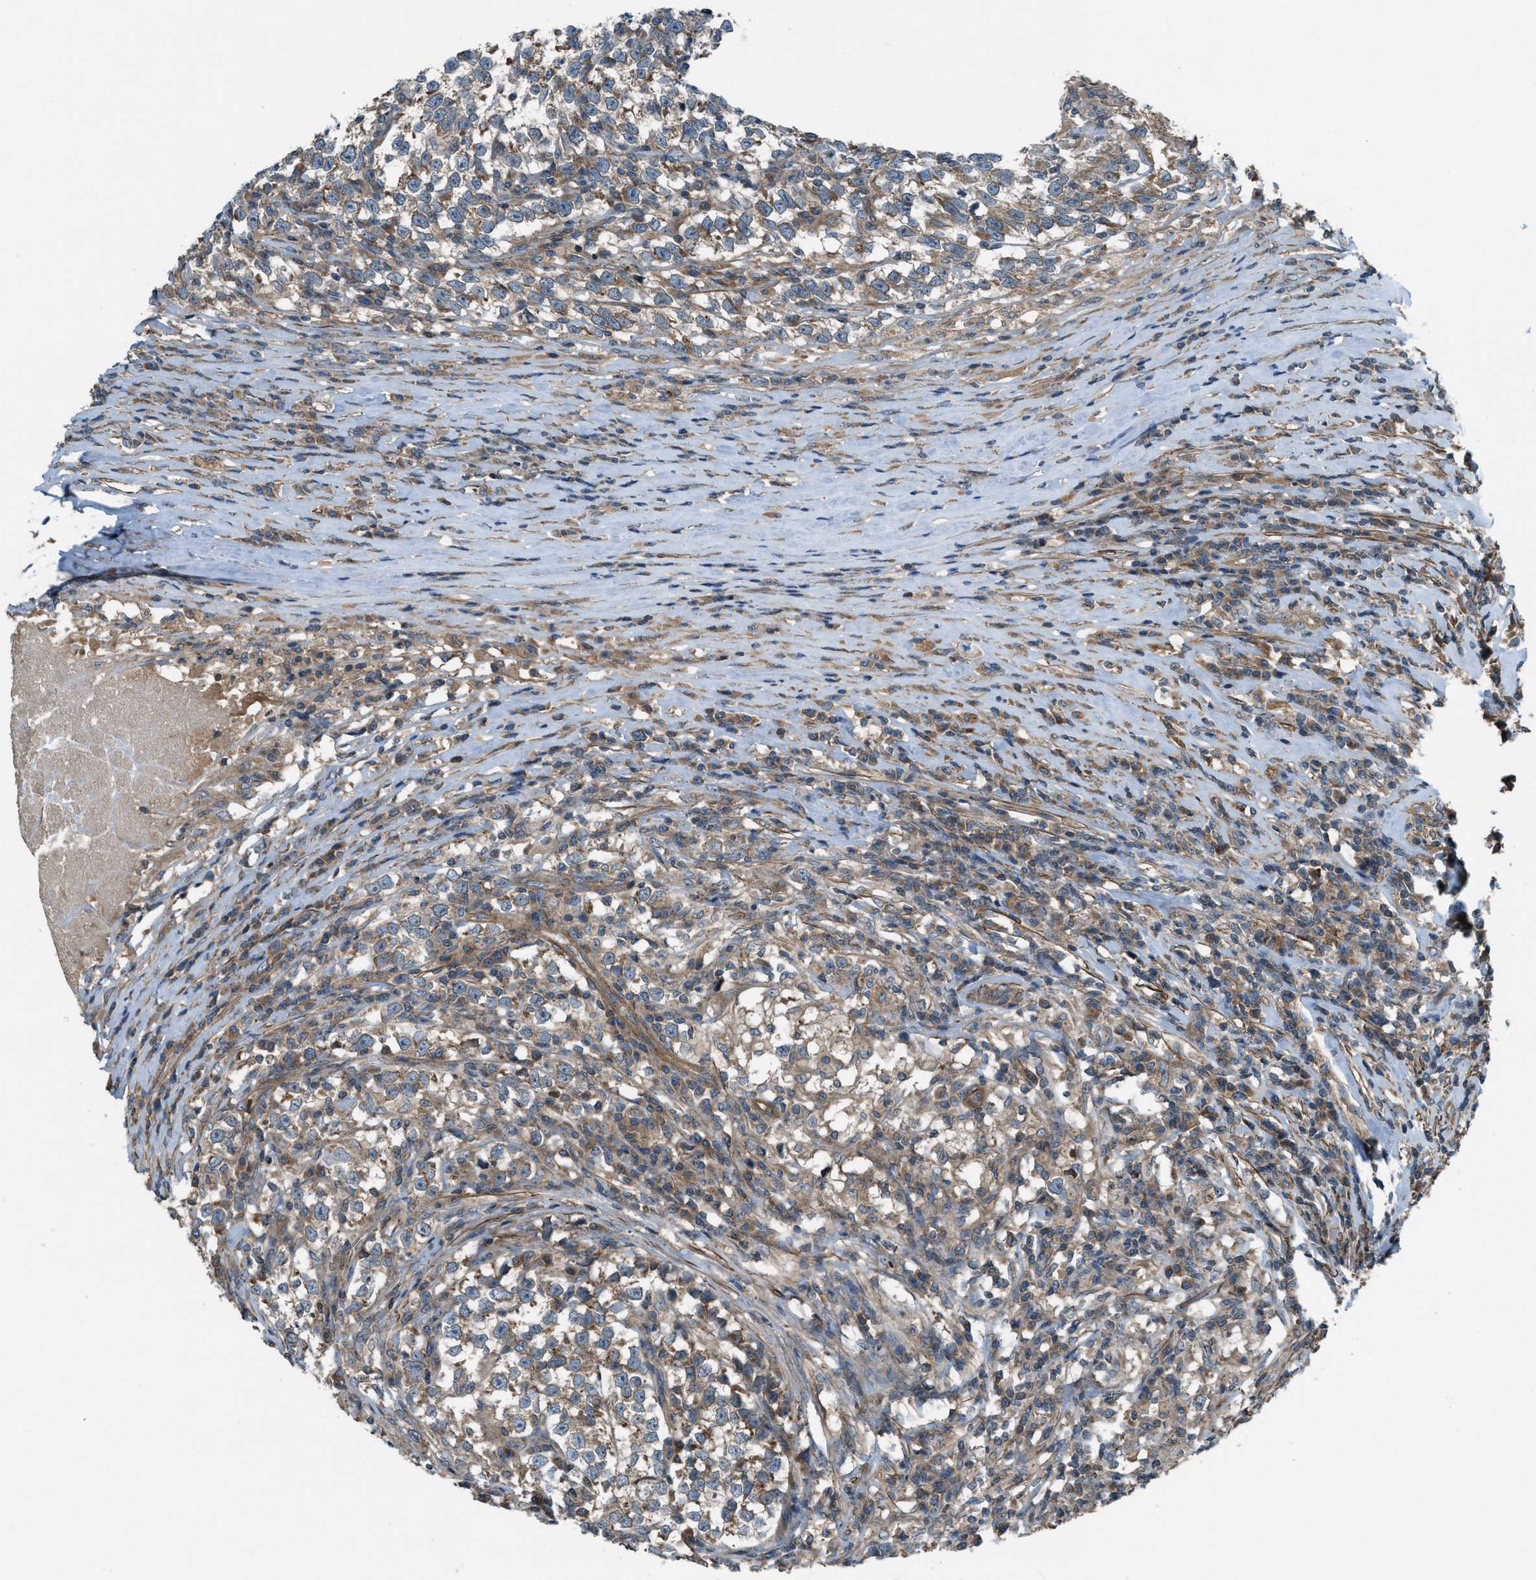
{"staining": {"intensity": "moderate", "quantity": ">75%", "location": "cytoplasmic/membranous"}, "tissue": "testis cancer", "cell_type": "Tumor cells", "image_type": "cancer", "snomed": [{"axis": "morphology", "description": "Normal tissue, NOS"}, {"axis": "morphology", "description": "Seminoma, NOS"}, {"axis": "topography", "description": "Testis"}], "caption": "Protein analysis of testis seminoma tissue demonstrates moderate cytoplasmic/membranous staining in approximately >75% of tumor cells.", "gene": "VEZT", "patient": {"sex": "male", "age": 43}}